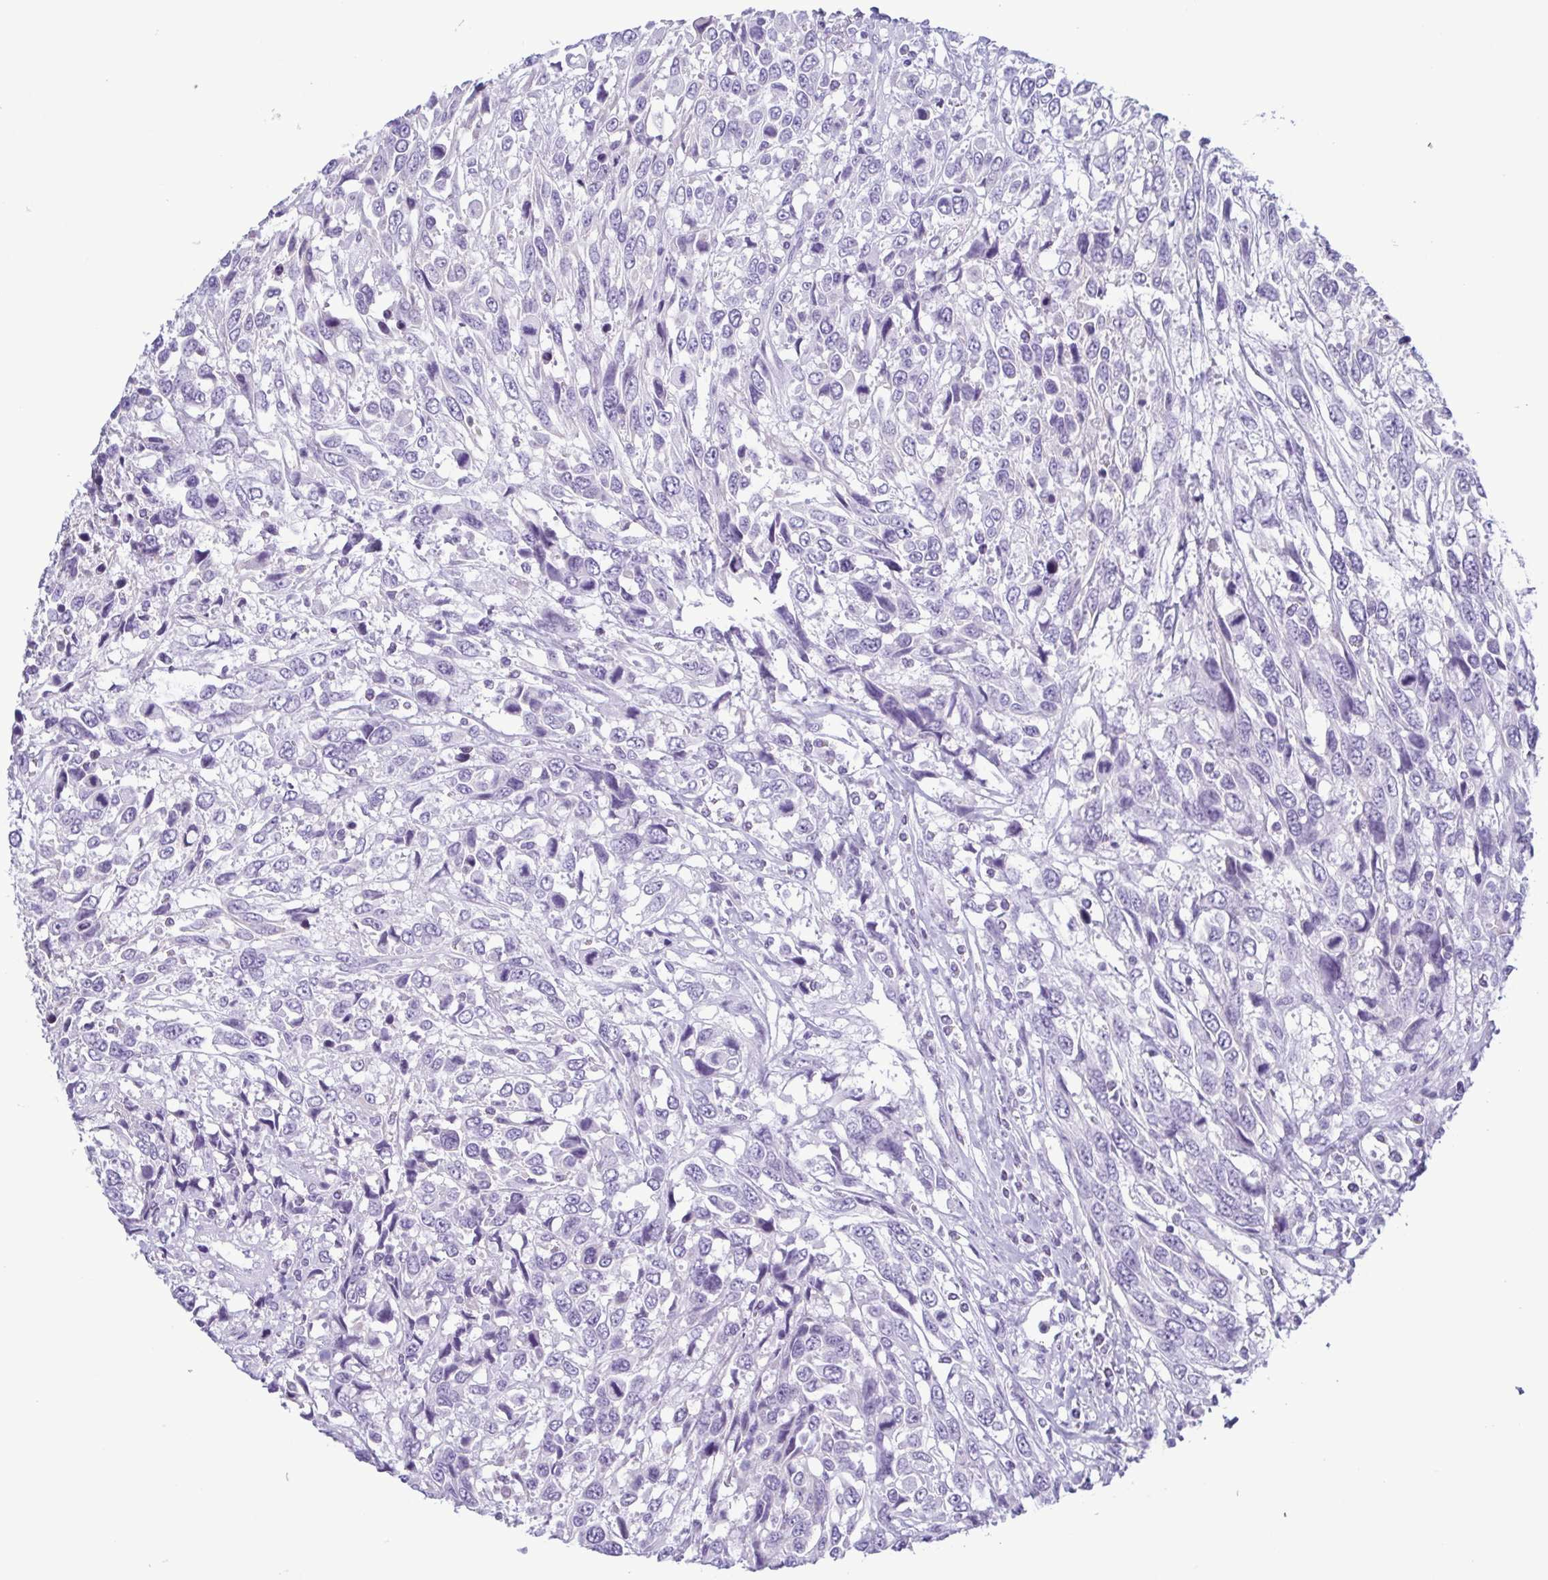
{"staining": {"intensity": "negative", "quantity": "none", "location": "none"}, "tissue": "urothelial cancer", "cell_type": "Tumor cells", "image_type": "cancer", "snomed": [{"axis": "morphology", "description": "Urothelial carcinoma, High grade"}, {"axis": "topography", "description": "Urinary bladder"}], "caption": "IHC image of neoplastic tissue: human urothelial cancer stained with DAB demonstrates no significant protein expression in tumor cells.", "gene": "KRT10", "patient": {"sex": "female", "age": 70}}